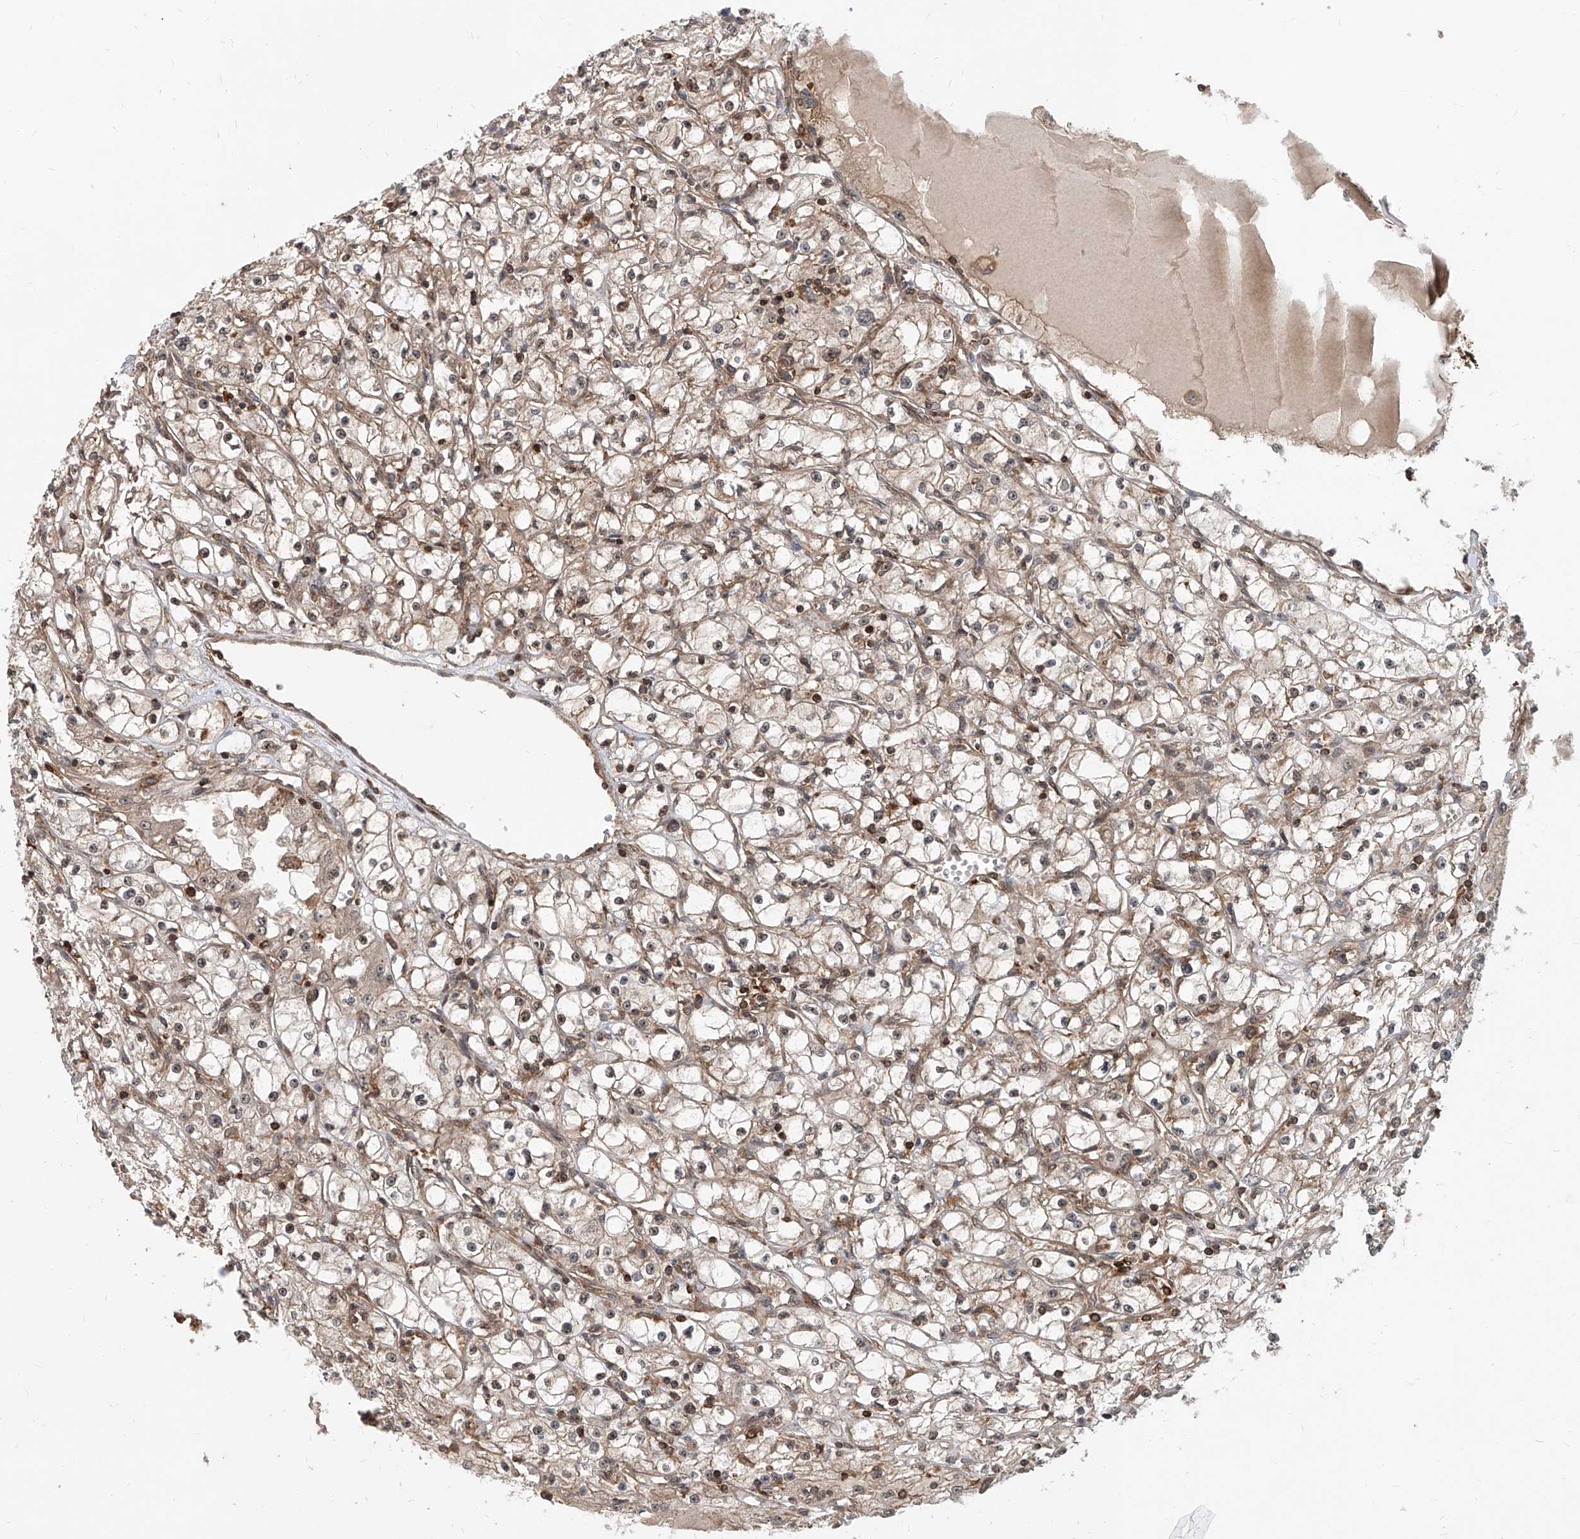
{"staining": {"intensity": "moderate", "quantity": ">75%", "location": "cytoplasmic/membranous,nuclear"}, "tissue": "renal cancer", "cell_type": "Tumor cells", "image_type": "cancer", "snomed": [{"axis": "morphology", "description": "Adenocarcinoma, NOS"}, {"axis": "topography", "description": "Kidney"}], "caption": "A brown stain shows moderate cytoplasmic/membranous and nuclear positivity of a protein in human renal adenocarcinoma tumor cells.", "gene": "MAGED2", "patient": {"sex": "male", "age": 56}}